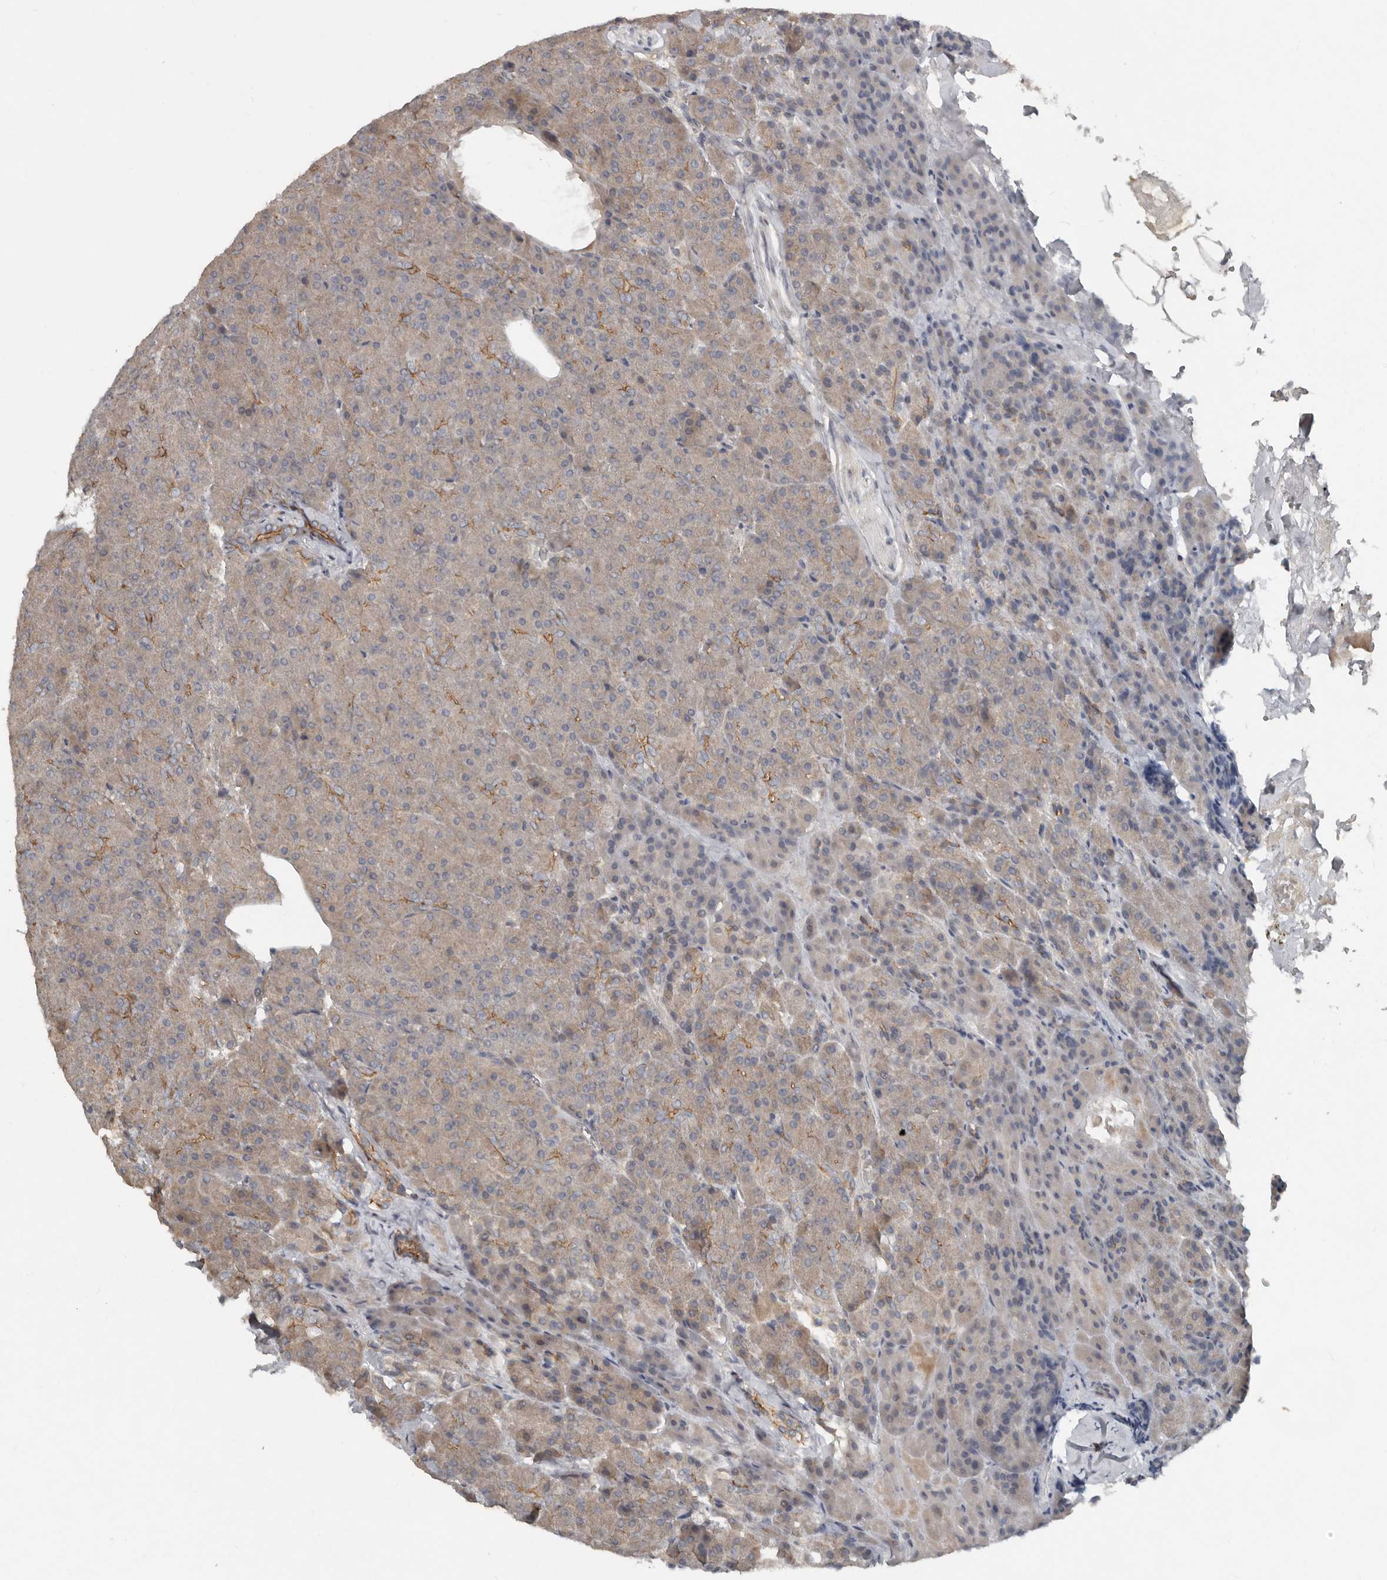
{"staining": {"intensity": "moderate", "quantity": "25%-75%", "location": "cytoplasmic/membranous"}, "tissue": "pancreas", "cell_type": "Exocrine glandular cells", "image_type": "normal", "snomed": [{"axis": "morphology", "description": "Normal tissue, NOS"}, {"axis": "morphology", "description": "Carcinoid, malignant, NOS"}, {"axis": "topography", "description": "Pancreas"}], "caption": "The histopathology image reveals staining of normal pancreas, revealing moderate cytoplasmic/membranous protein staining (brown color) within exocrine glandular cells.", "gene": "TEAD3", "patient": {"sex": "female", "age": 35}}